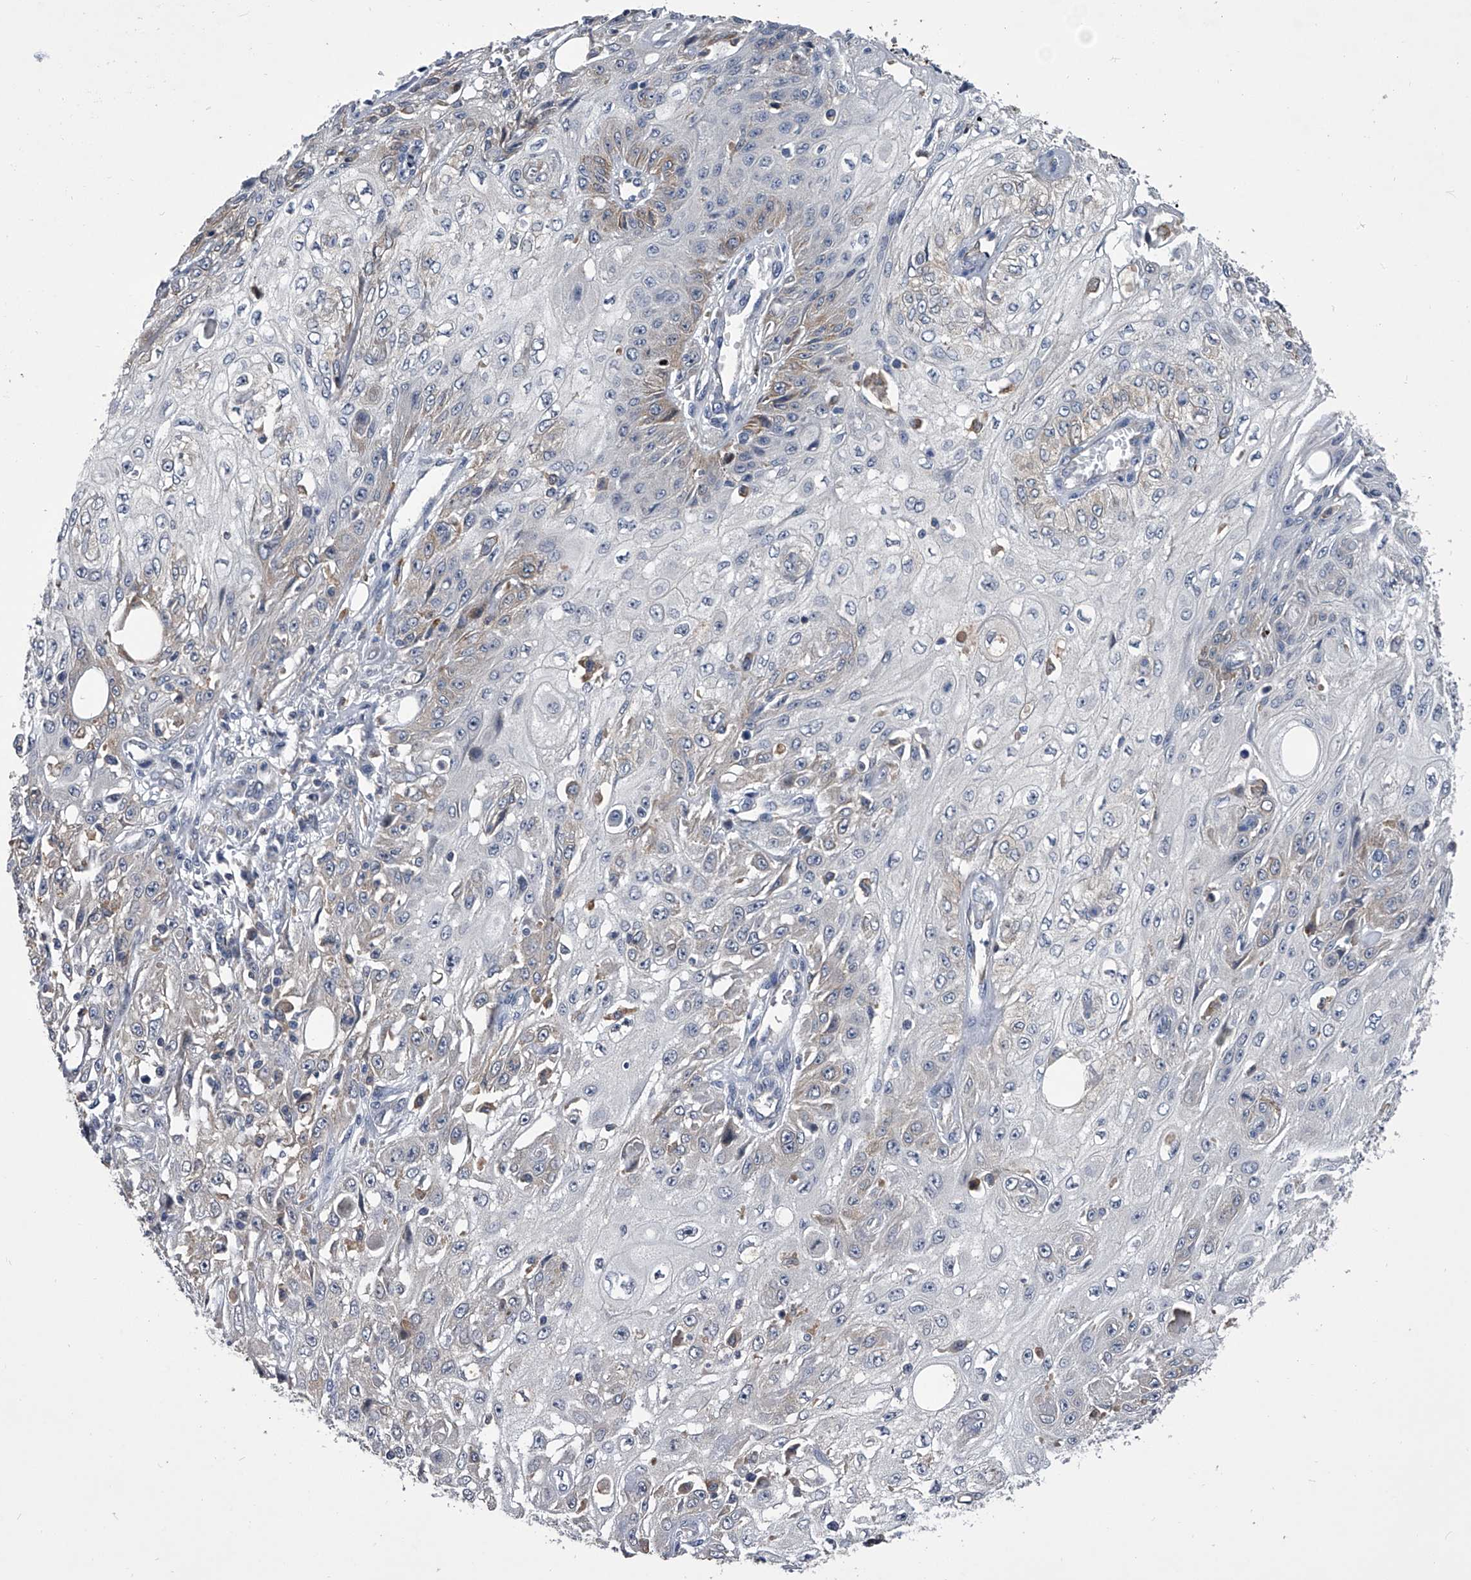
{"staining": {"intensity": "negative", "quantity": "none", "location": "none"}, "tissue": "skin cancer", "cell_type": "Tumor cells", "image_type": "cancer", "snomed": [{"axis": "morphology", "description": "Squamous cell carcinoma, NOS"}, {"axis": "morphology", "description": "Squamous cell carcinoma, metastatic, NOS"}, {"axis": "topography", "description": "Skin"}, {"axis": "topography", "description": "Lymph node"}], "caption": "IHC photomicrograph of neoplastic tissue: human skin metastatic squamous cell carcinoma stained with DAB exhibits no significant protein positivity in tumor cells.", "gene": "MAP4K3", "patient": {"sex": "male", "age": 75}}